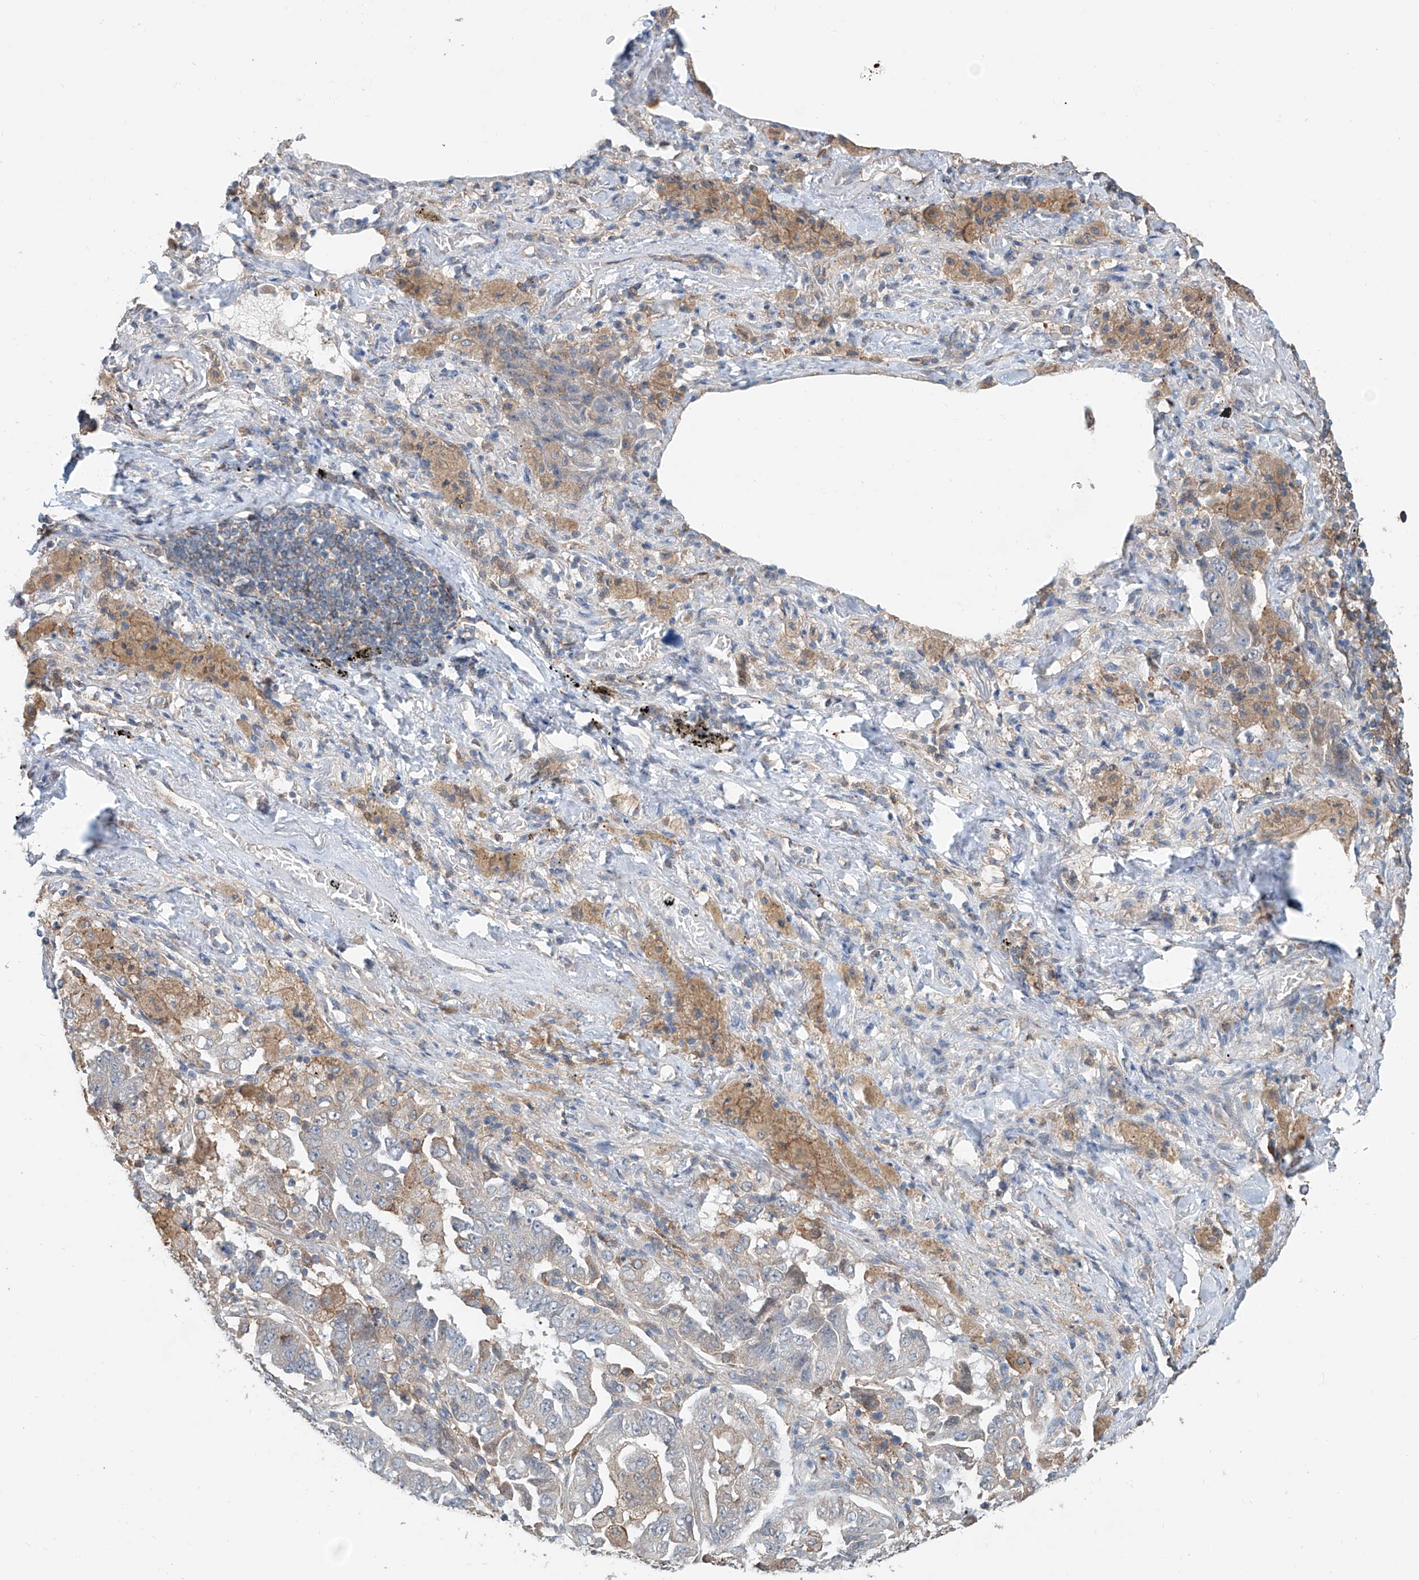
{"staining": {"intensity": "negative", "quantity": "none", "location": "none"}, "tissue": "lung cancer", "cell_type": "Tumor cells", "image_type": "cancer", "snomed": [{"axis": "morphology", "description": "Adenocarcinoma, NOS"}, {"axis": "topography", "description": "Lung"}], "caption": "Tumor cells show no significant positivity in lung cancer.", "gene": "KCNK10", "patient": {"sex": "female", "age": 51}}